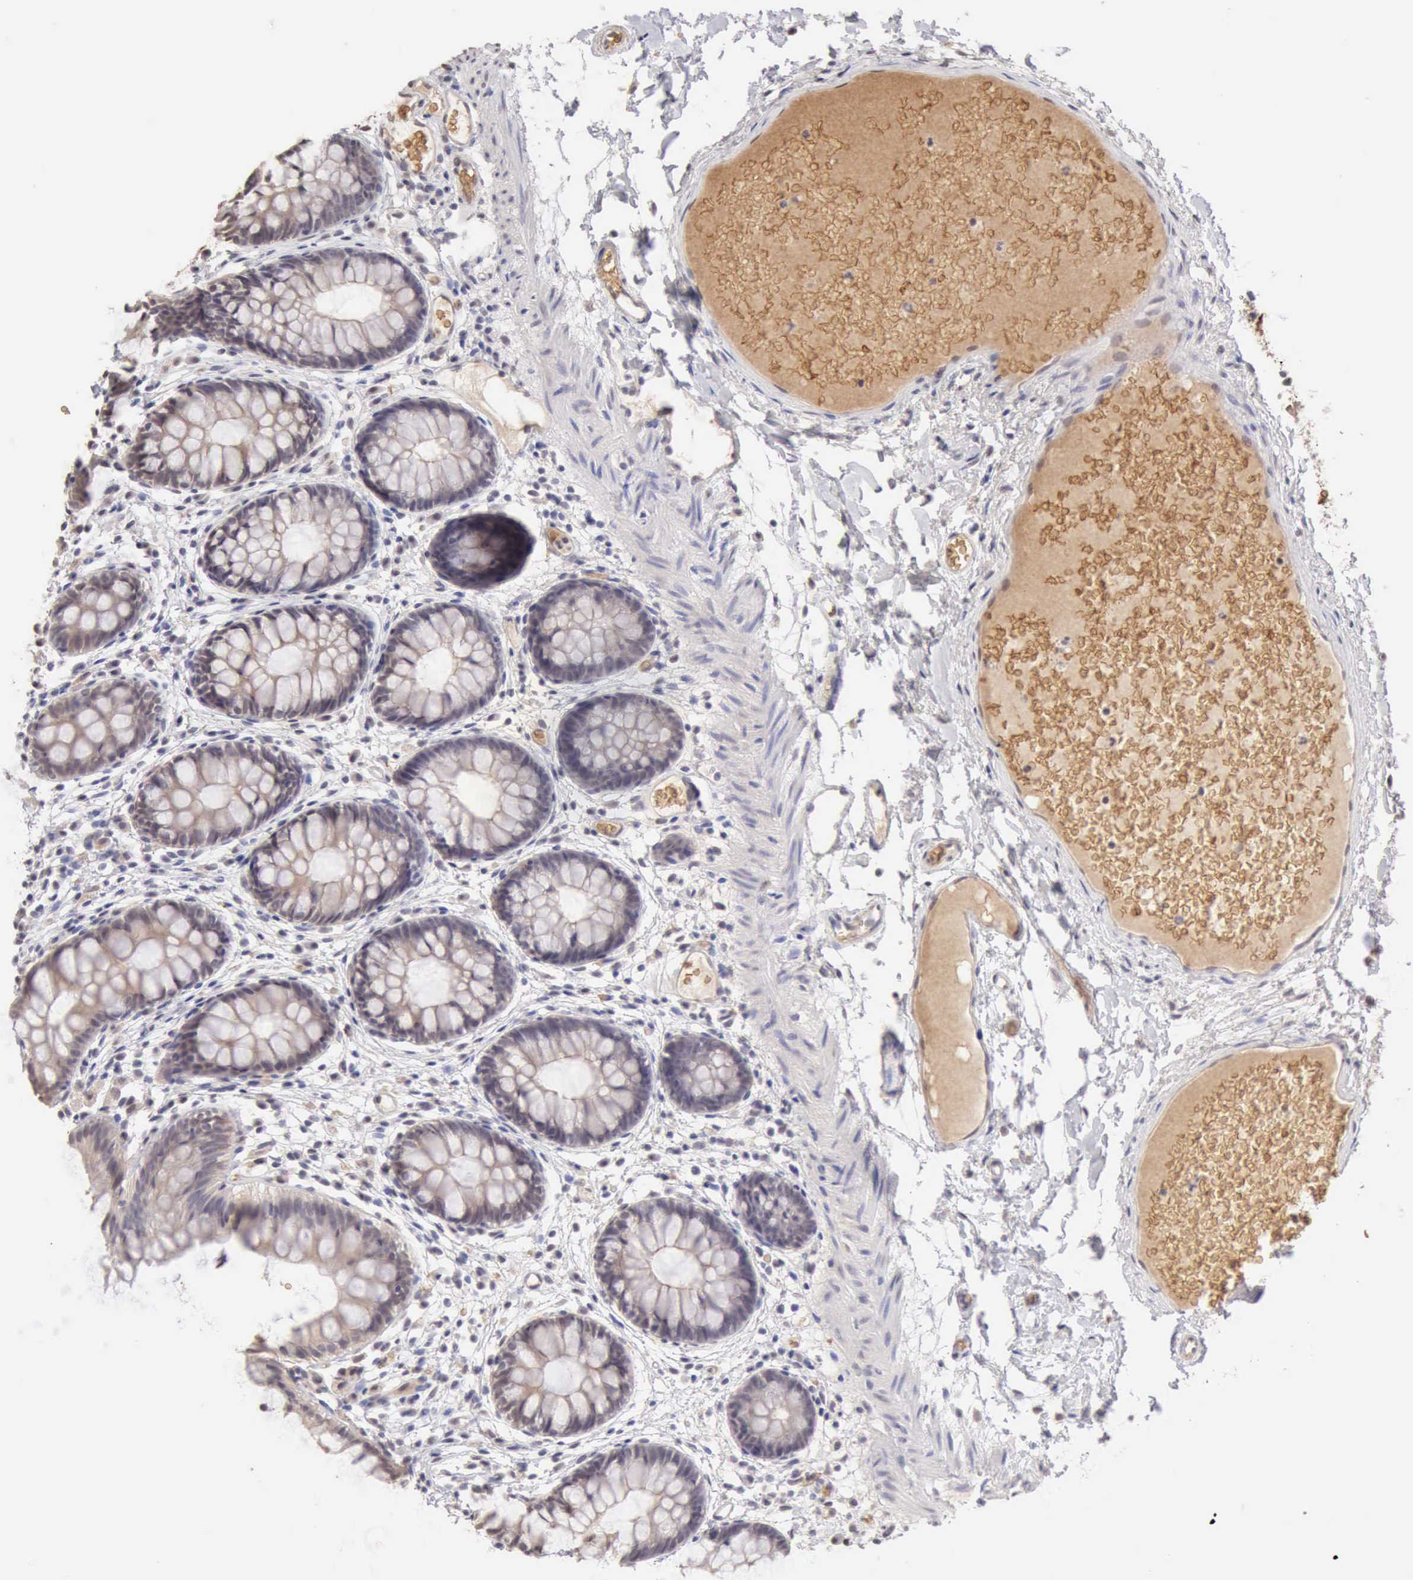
{"staining": {"intensity": "negative", "quantity": "none", "location": "none"}, "tissue": "colon", "cell_type": "Endothelial cells", "image_type": "normal", "snomed": [{"axis": "morphology", "description": "Normal tissue, NOS"}, {"axis": "topography", "description": "Smooth muscle"}, {"axis": "topography", "description": "Colon"}], "caption": "The histopathology image reveals no significant positivity in endothelial cells of colon.", "gene": "CFI", "patient": {"sex": "male", "age": 67}}